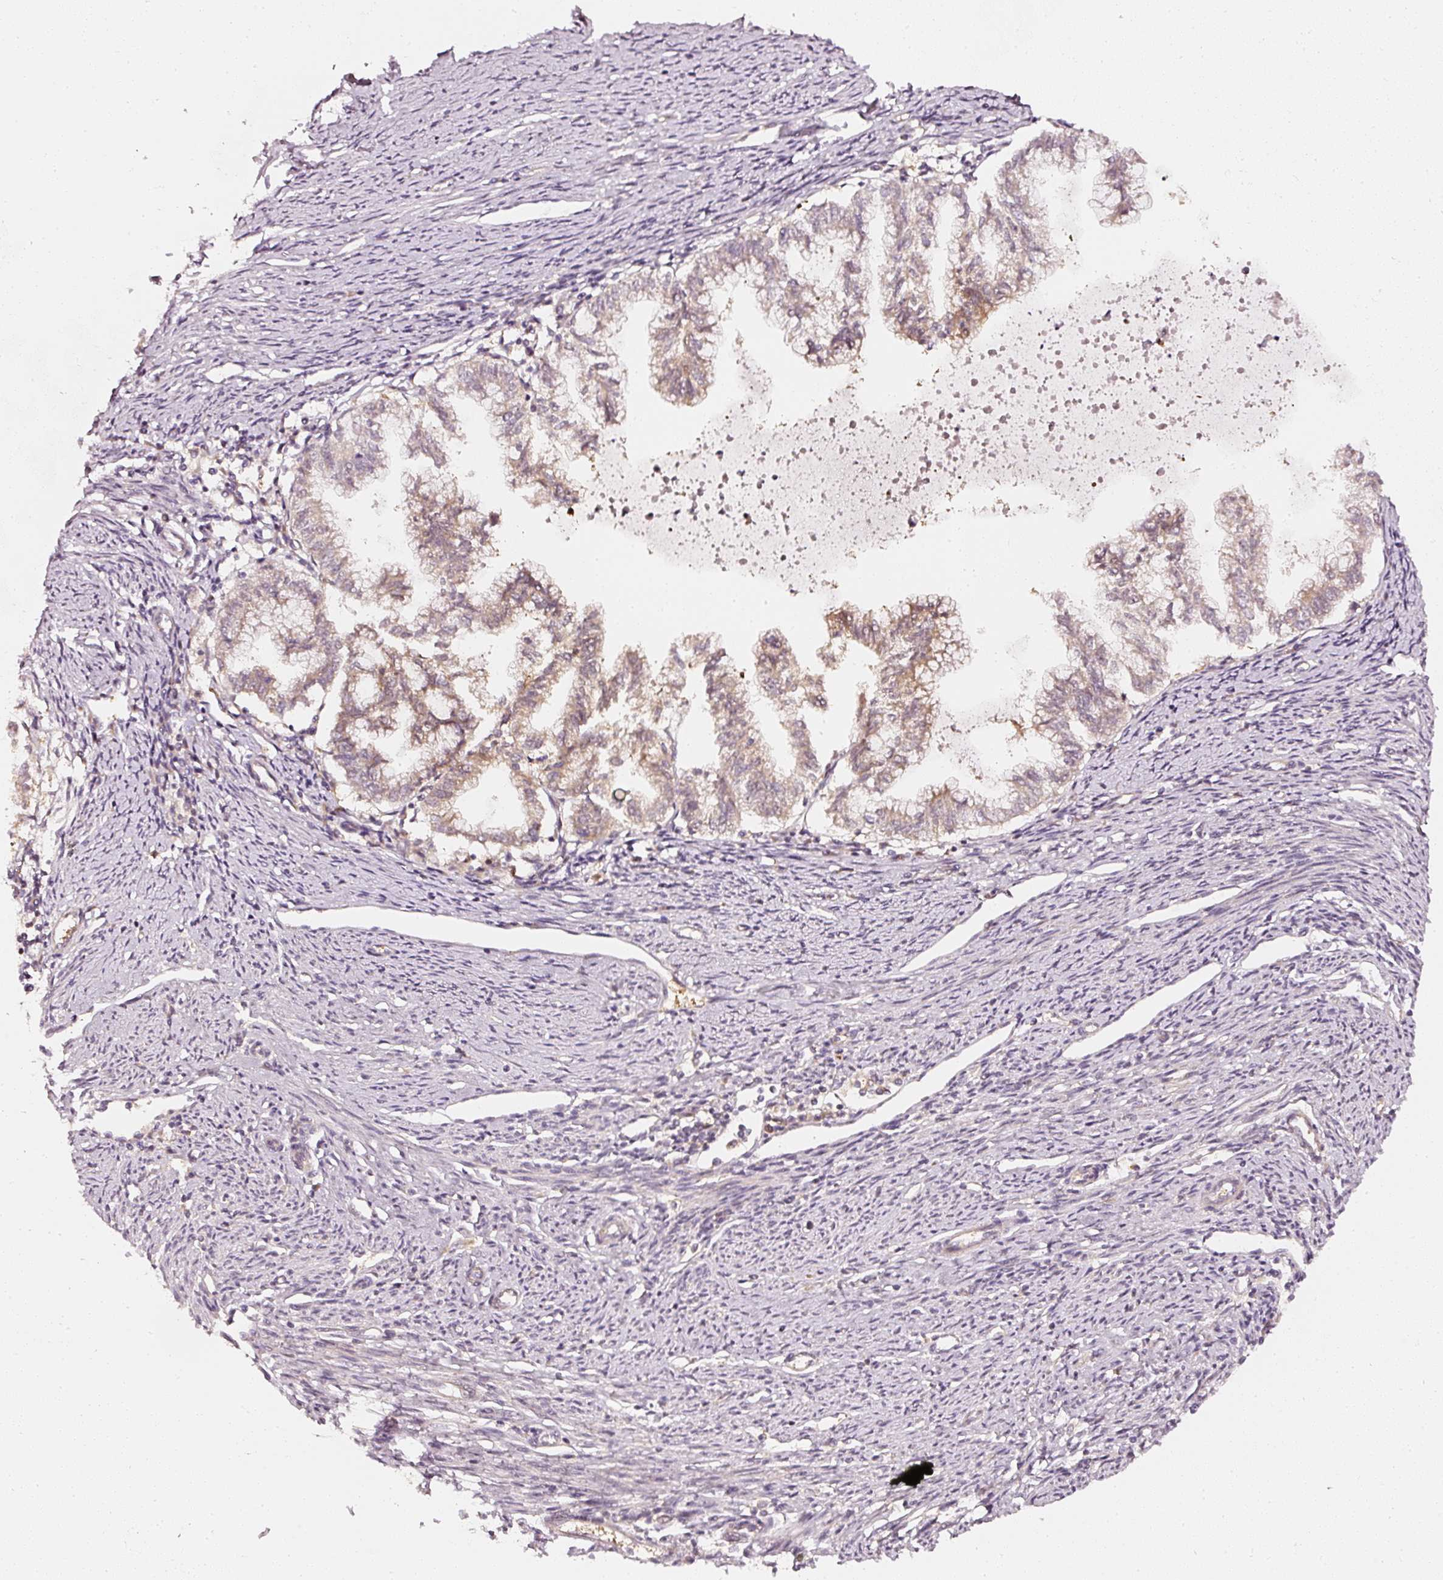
{"staining": {"intensity": "moderate", "quantity": "25%-75%", "location": "cytoplasmic/membranous"}, "tissue": "endometrial cancer", "cell_type": "Tumor cells", "image_type": "cancer", "snomed": [{"axis": "morphology", "description": "Adenocarcinoma, NOS"}, {"axis": "topography", "description": "Endometrium"}], "caption": "There is medium levels of moderate cytoplasmic/membranous positivity in tumor cells of endometrial adenocarcinoma, as demonstrated by immunohistochemical staining (brown color).", "gene": "ASMTL", "patient": {"sex": "female", "age": 79}}